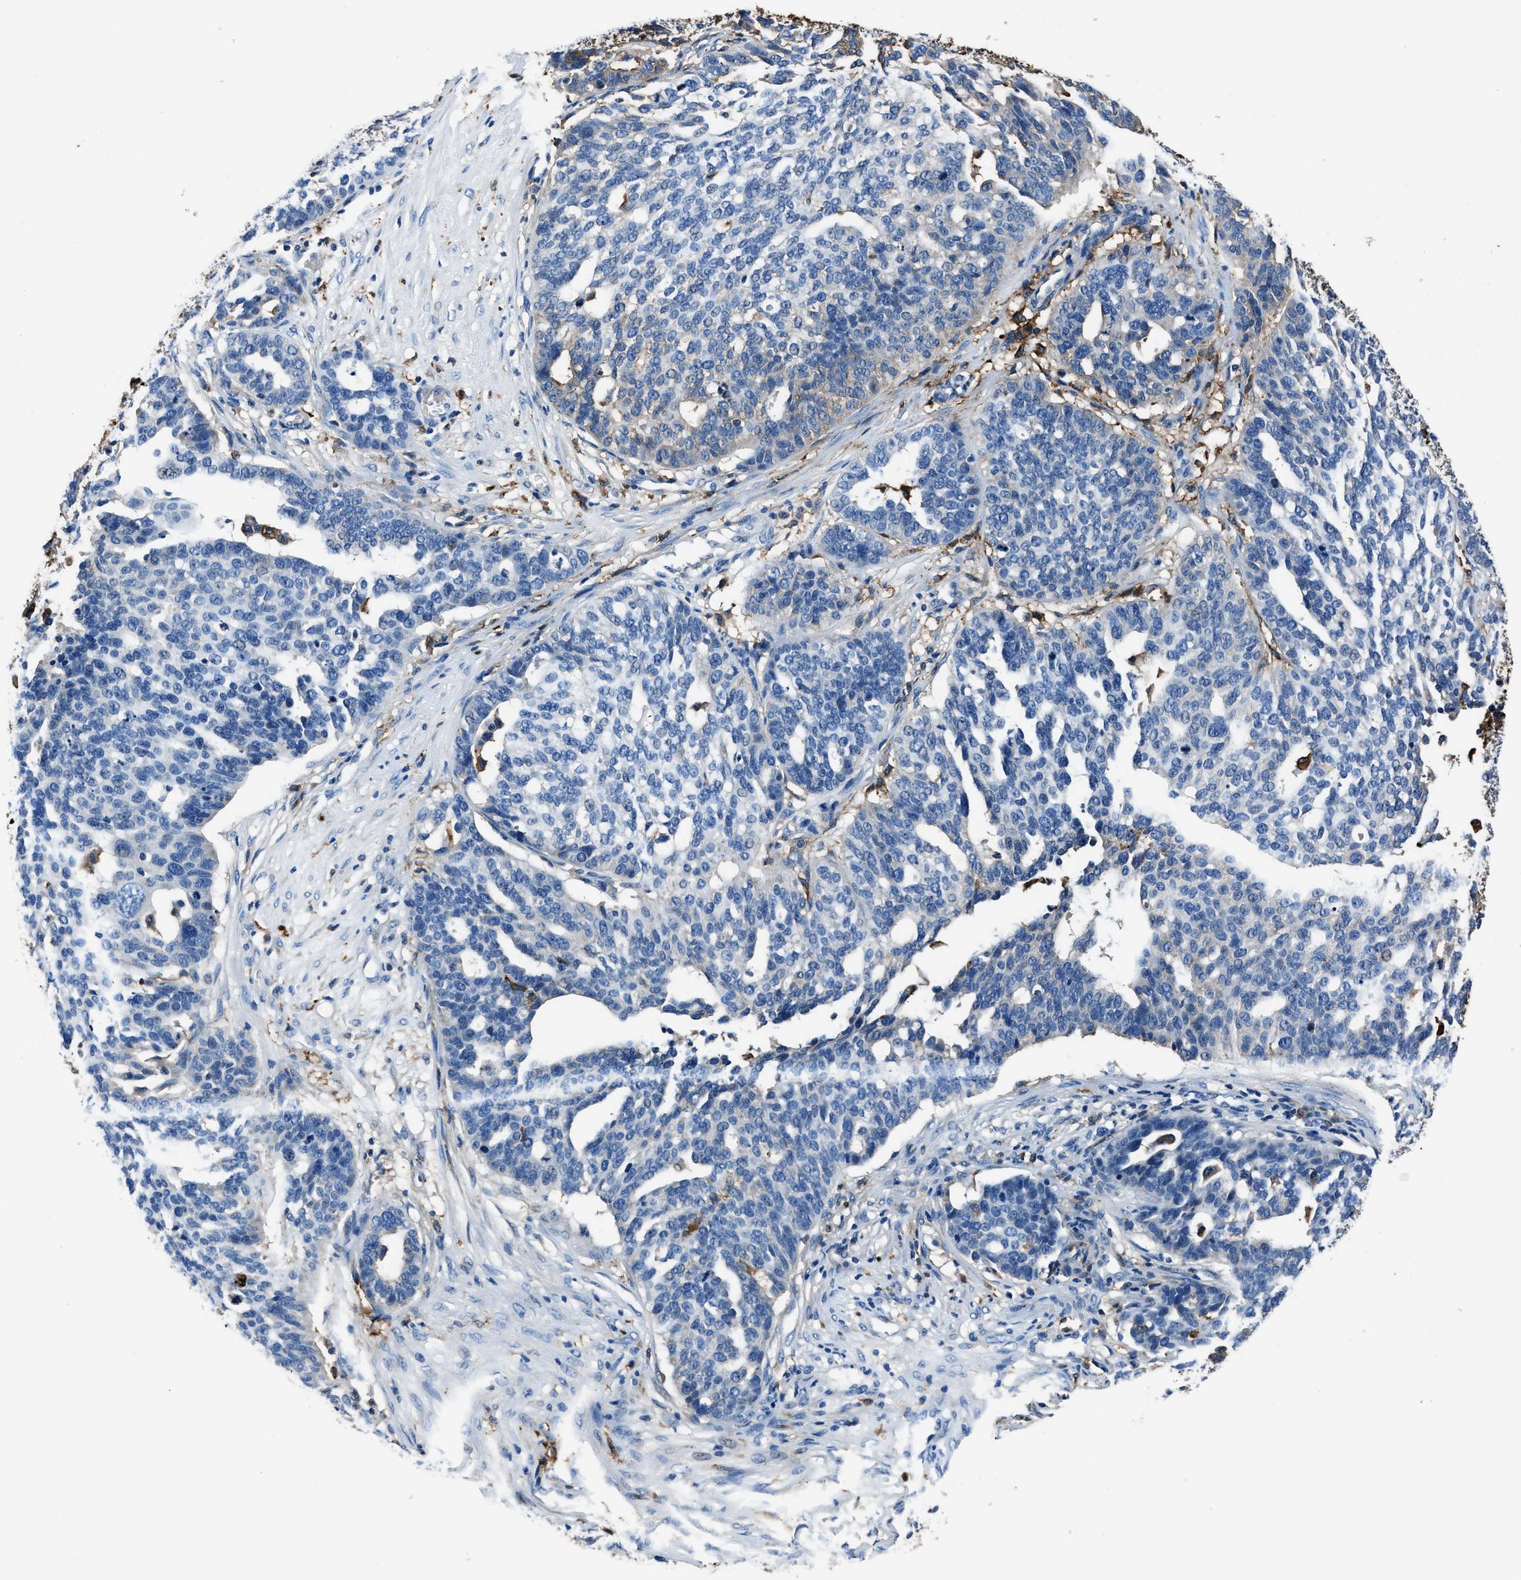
{"staining": {"intensity": "negative", "quantity": "none", "location": "none"}, "tissue": "ovarian cancer", "cell_type": "Tumor cells", "image_type": "cancer", "snomed": [{"axis": "morphology", "description": "Cystadenocarcinoma, serous, NOS"}, {"axis": "topography", "description": "Ovary"}], "caption": "Human ovarian cancer stained for a protein using immunohistochemistry demonstrates no expression in tumor cells.", "gene": "FTL", "patient": {"sex": "female", "age": 59}}